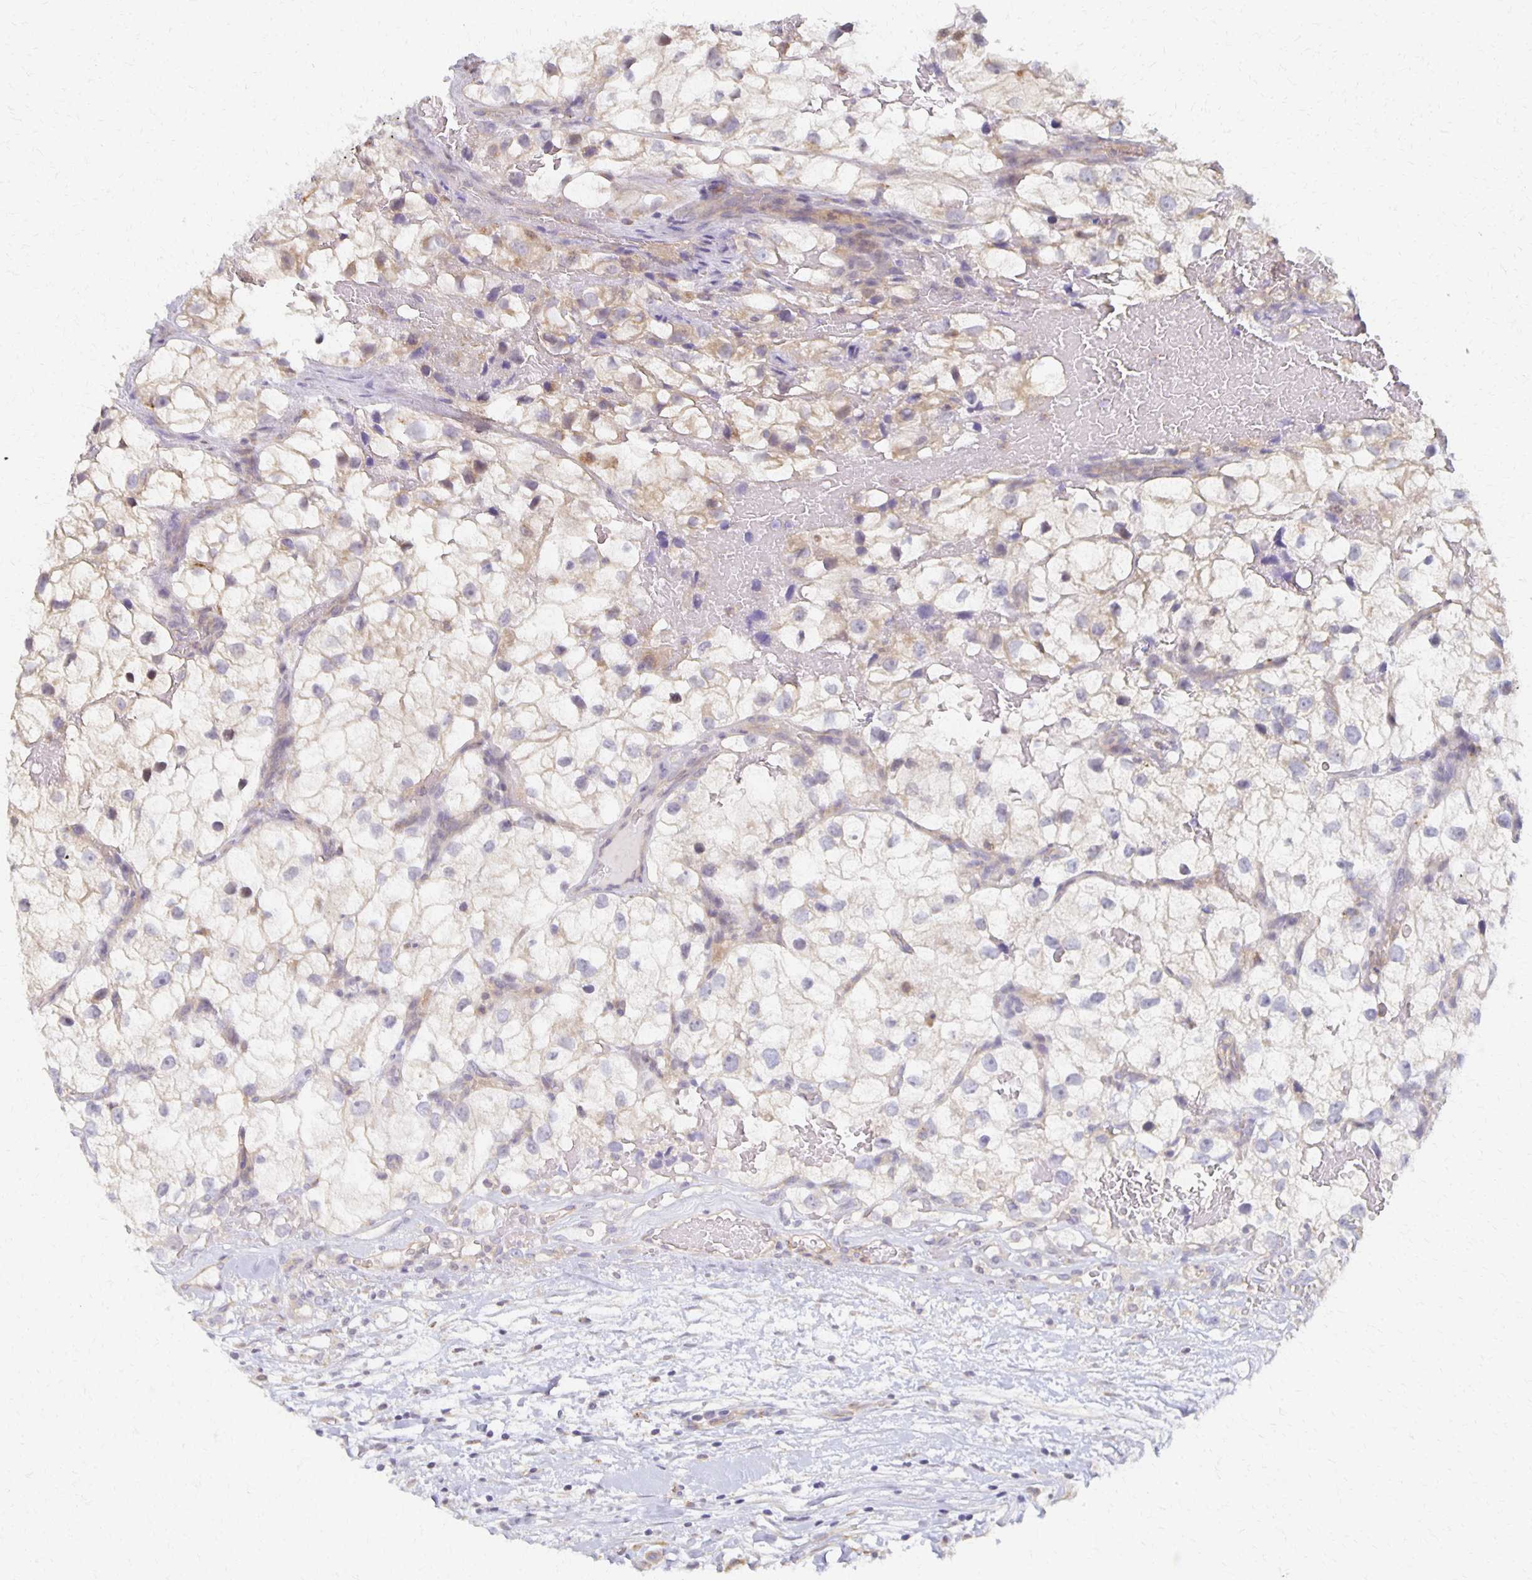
{"staining": {"intensity": "negative", "quantity": "none", "location": "none"}, "tissue": "renal cancer", "cell_type": "Tumor cells", "image_type": "cancer", "snomed": [{"axis": "morphology", "description": "Adenocarcinoma, NOS"}, {"axis": "topography", "description": "Kidney"}], "caption": "Renal cancer (adenocarcinoma) stained for a protein using immunohistochemistry exhibits no expression tumor cells.", "gene": "SORL1", "patient": {"sex": "male", "age": 59}}